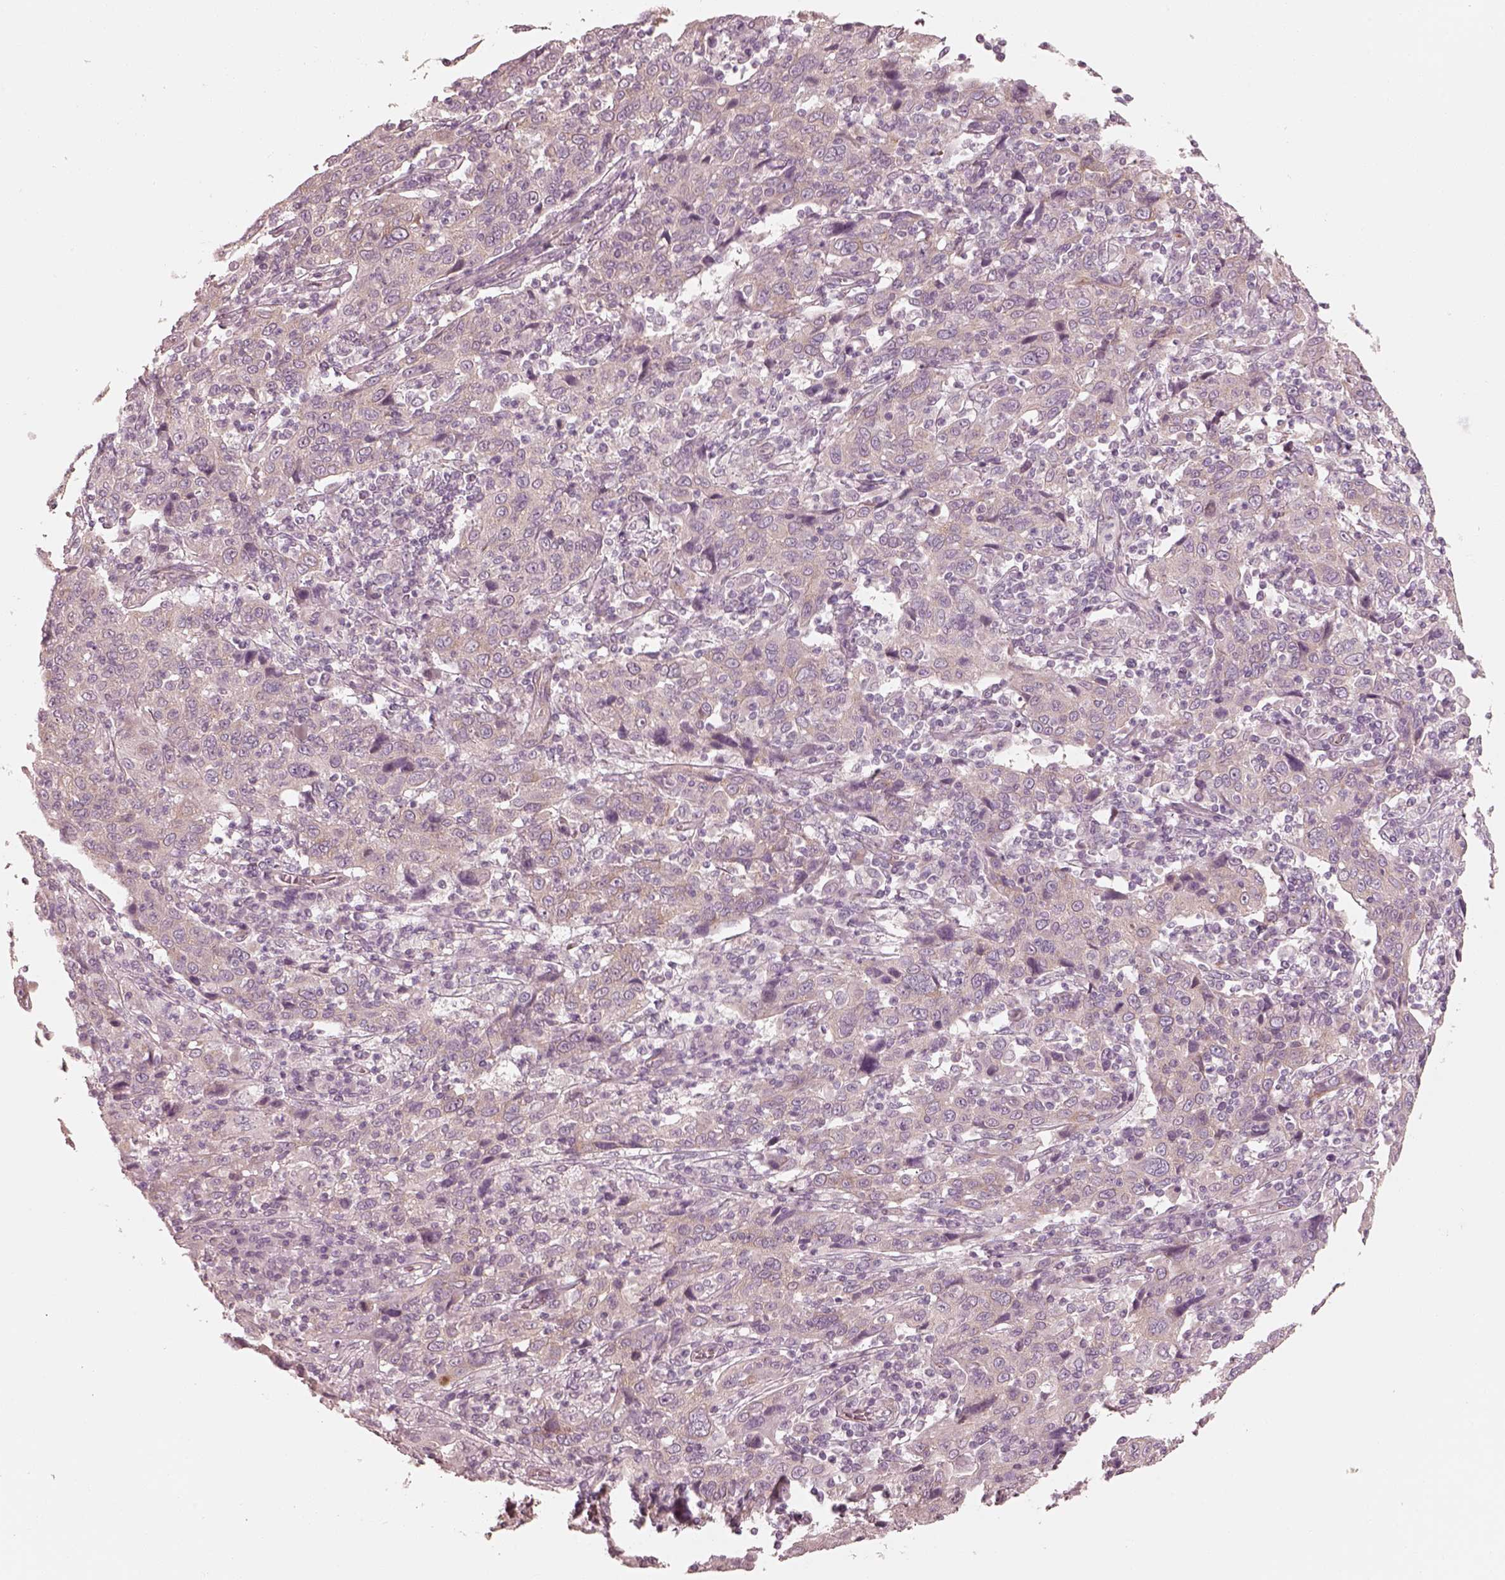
{"staining": {"intensity": "weak", "quantity": "<25%", "location": "cytoplasmic/membranous"}, "tissue": "cervical cancer", "cell_type": "Tumor cells", "image_type": "cancer", "snomed": [{"axis": "morphology", "description": "Squamous cell carcinoma, NOS"}, {"axis": "topography", "description": "Cervix"}], "caption": "Tumor cells are negative for protein expression in human cervical cancer.", "gene": "RAB3C", "patient": {"sex": "female", "age": 46}}